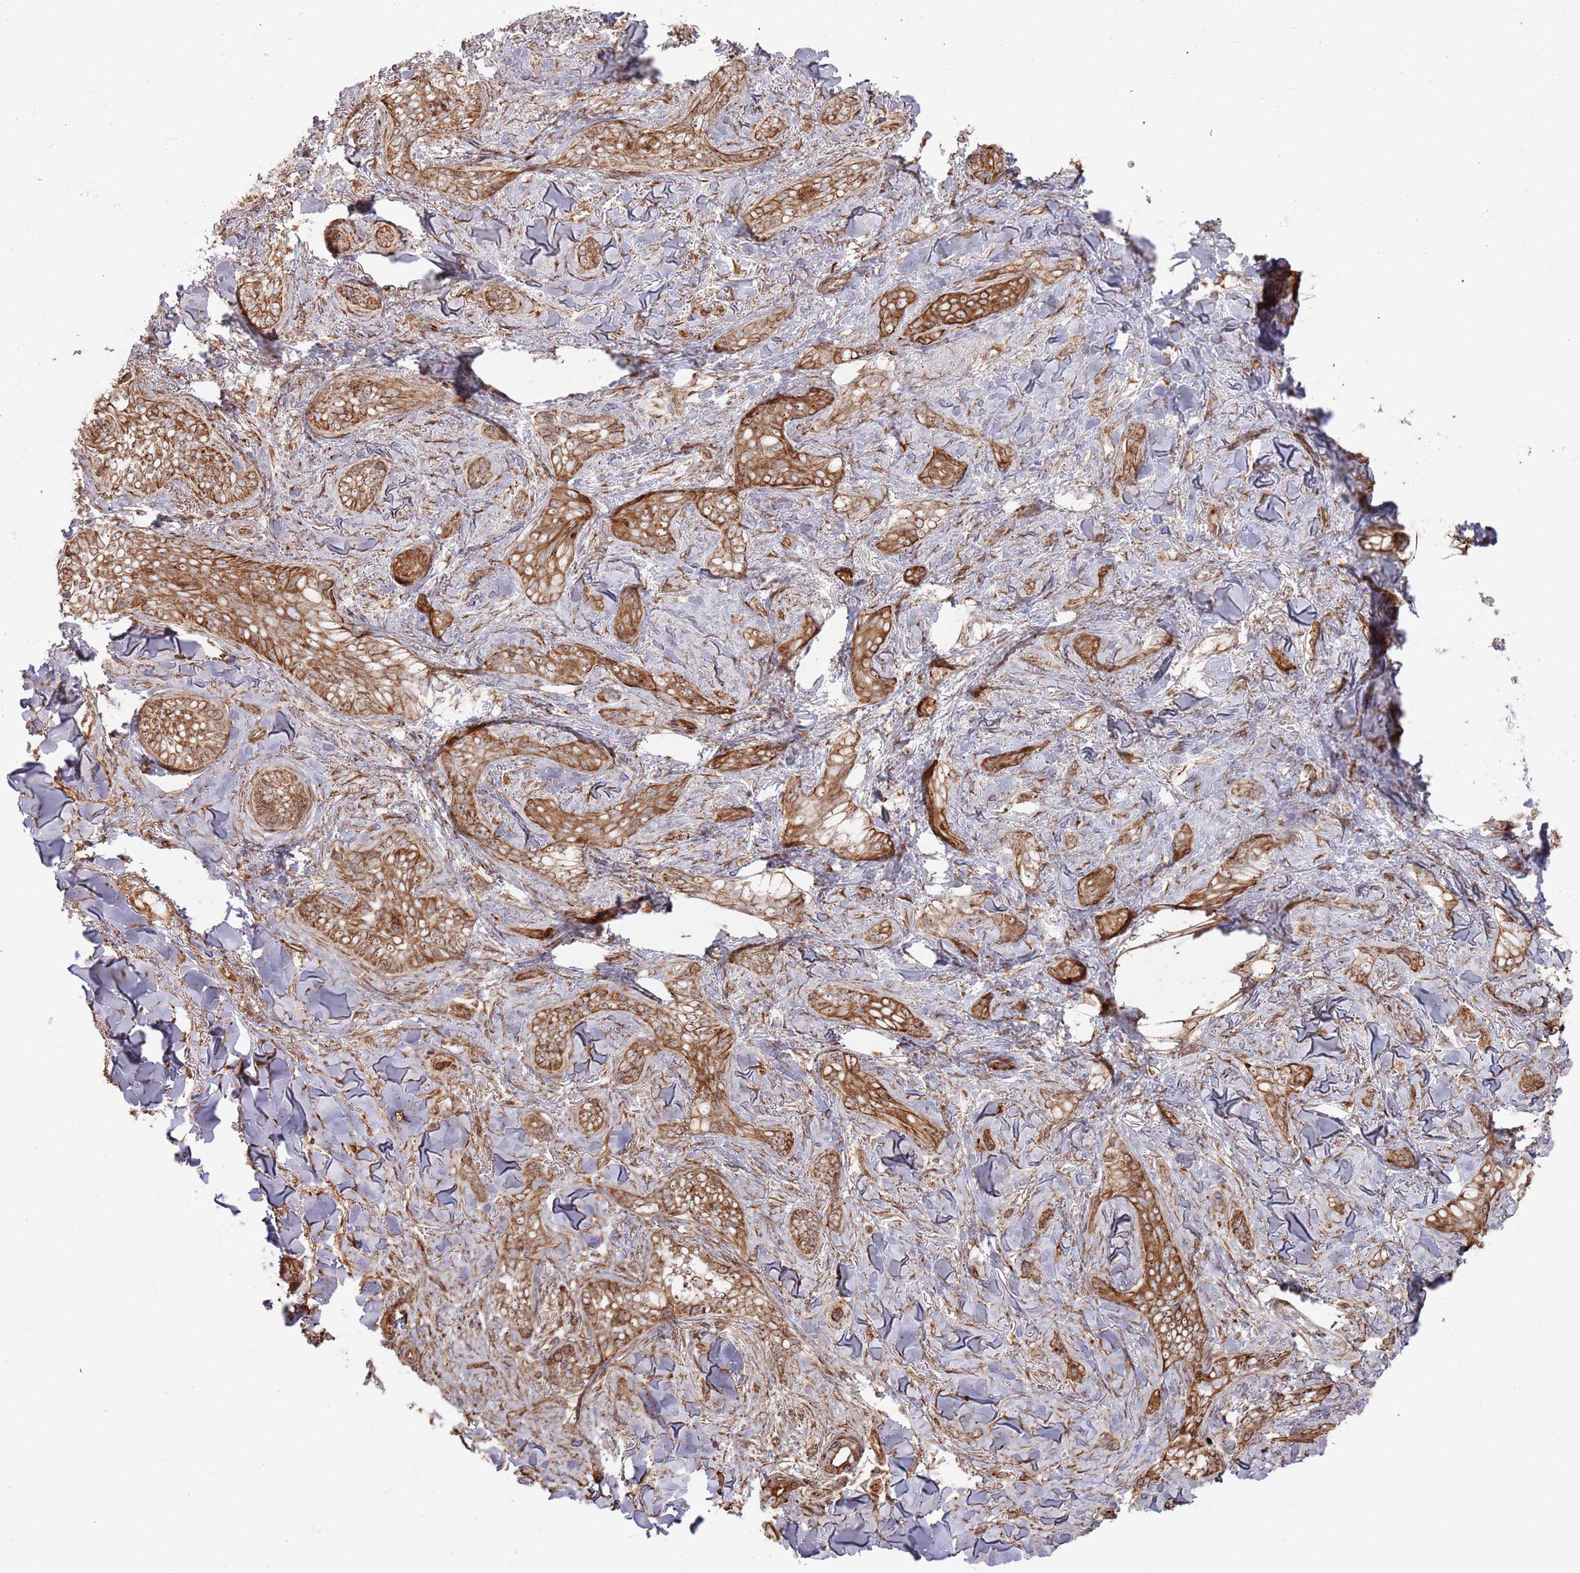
{"staining": {"intensity": "moderate", "quantity": ">75%", "location": "cytoplasmic/membranous"}, "tissue": "skin cancer", "cell_type": "Tumor cells", "image_type": "cancer", "snomed": [{"axis": "morphology", "description": "Basal cell carcinoma"}, {"axis": "topography", "description": "Skin"}], "caption": "High-power microscopy captured an immunohistochemistry image of skin basal cell carcinoma, revealing moderate cytoplasmic/membranous positivity in approximately >75% of tumor cells.", "gene": "PHF21A", "patient": {"sex": "female", "age": 55}}